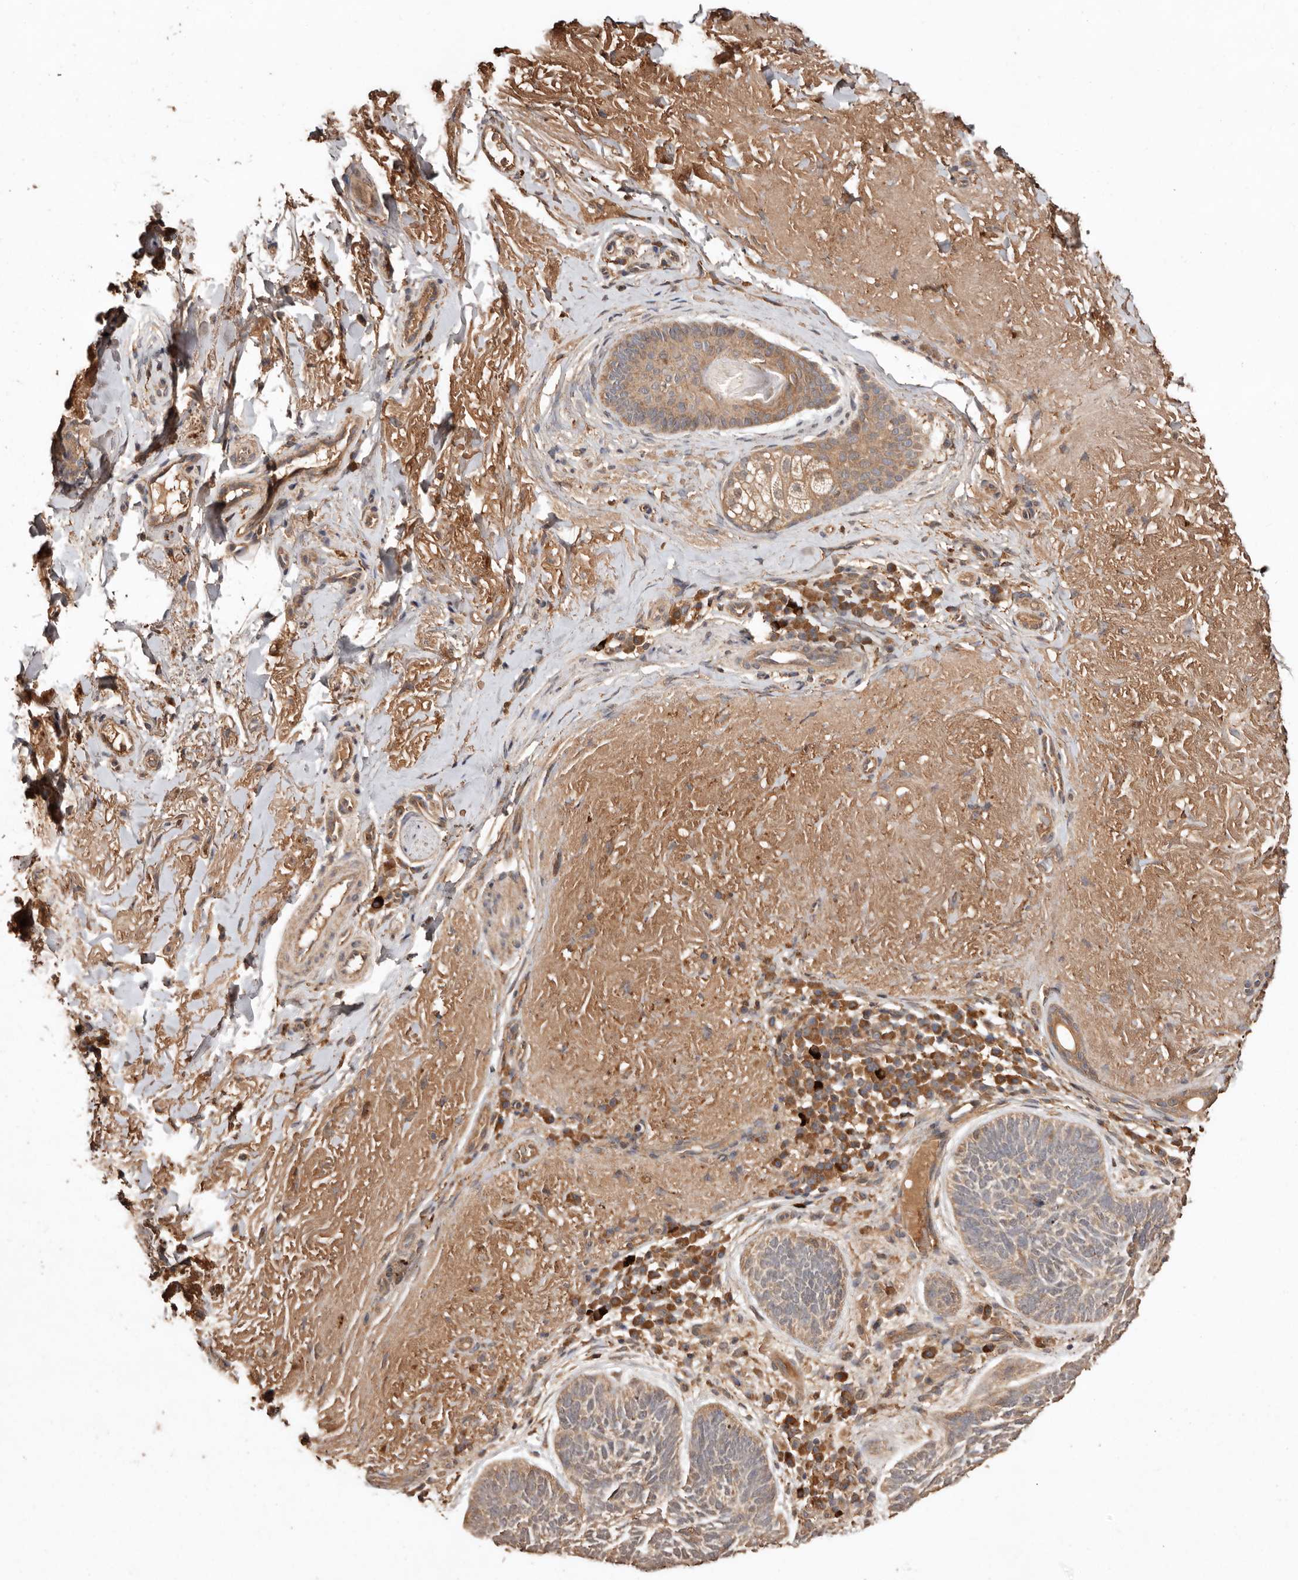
{"staining": {"intensity": "moderate", "quantity": ">75%", "location": "cytoplasmic/membranous"}, "tissue": "skin cancer", "cell_type": "Tumor cells", "image_type": "cancer", "snomed": [{"axis": "morphology", "description": "Basal cell carcinoma"}, {"axis": "topography", "description": "Skin"}], "caption": "Immunohistochemical staining of skin cancer displays moderate cytoplasmic/membranous protein staining in about >75% of tumor cells. The staining was performed using DAB (3,3'-diaminobenzidine) to visualize the protein expression in brown, while the nuclei were stained in blue with hematoxylin (Magnification: 20x).", "gene": "RWDD1", "patient": {"sex": "female", "age": 85}}